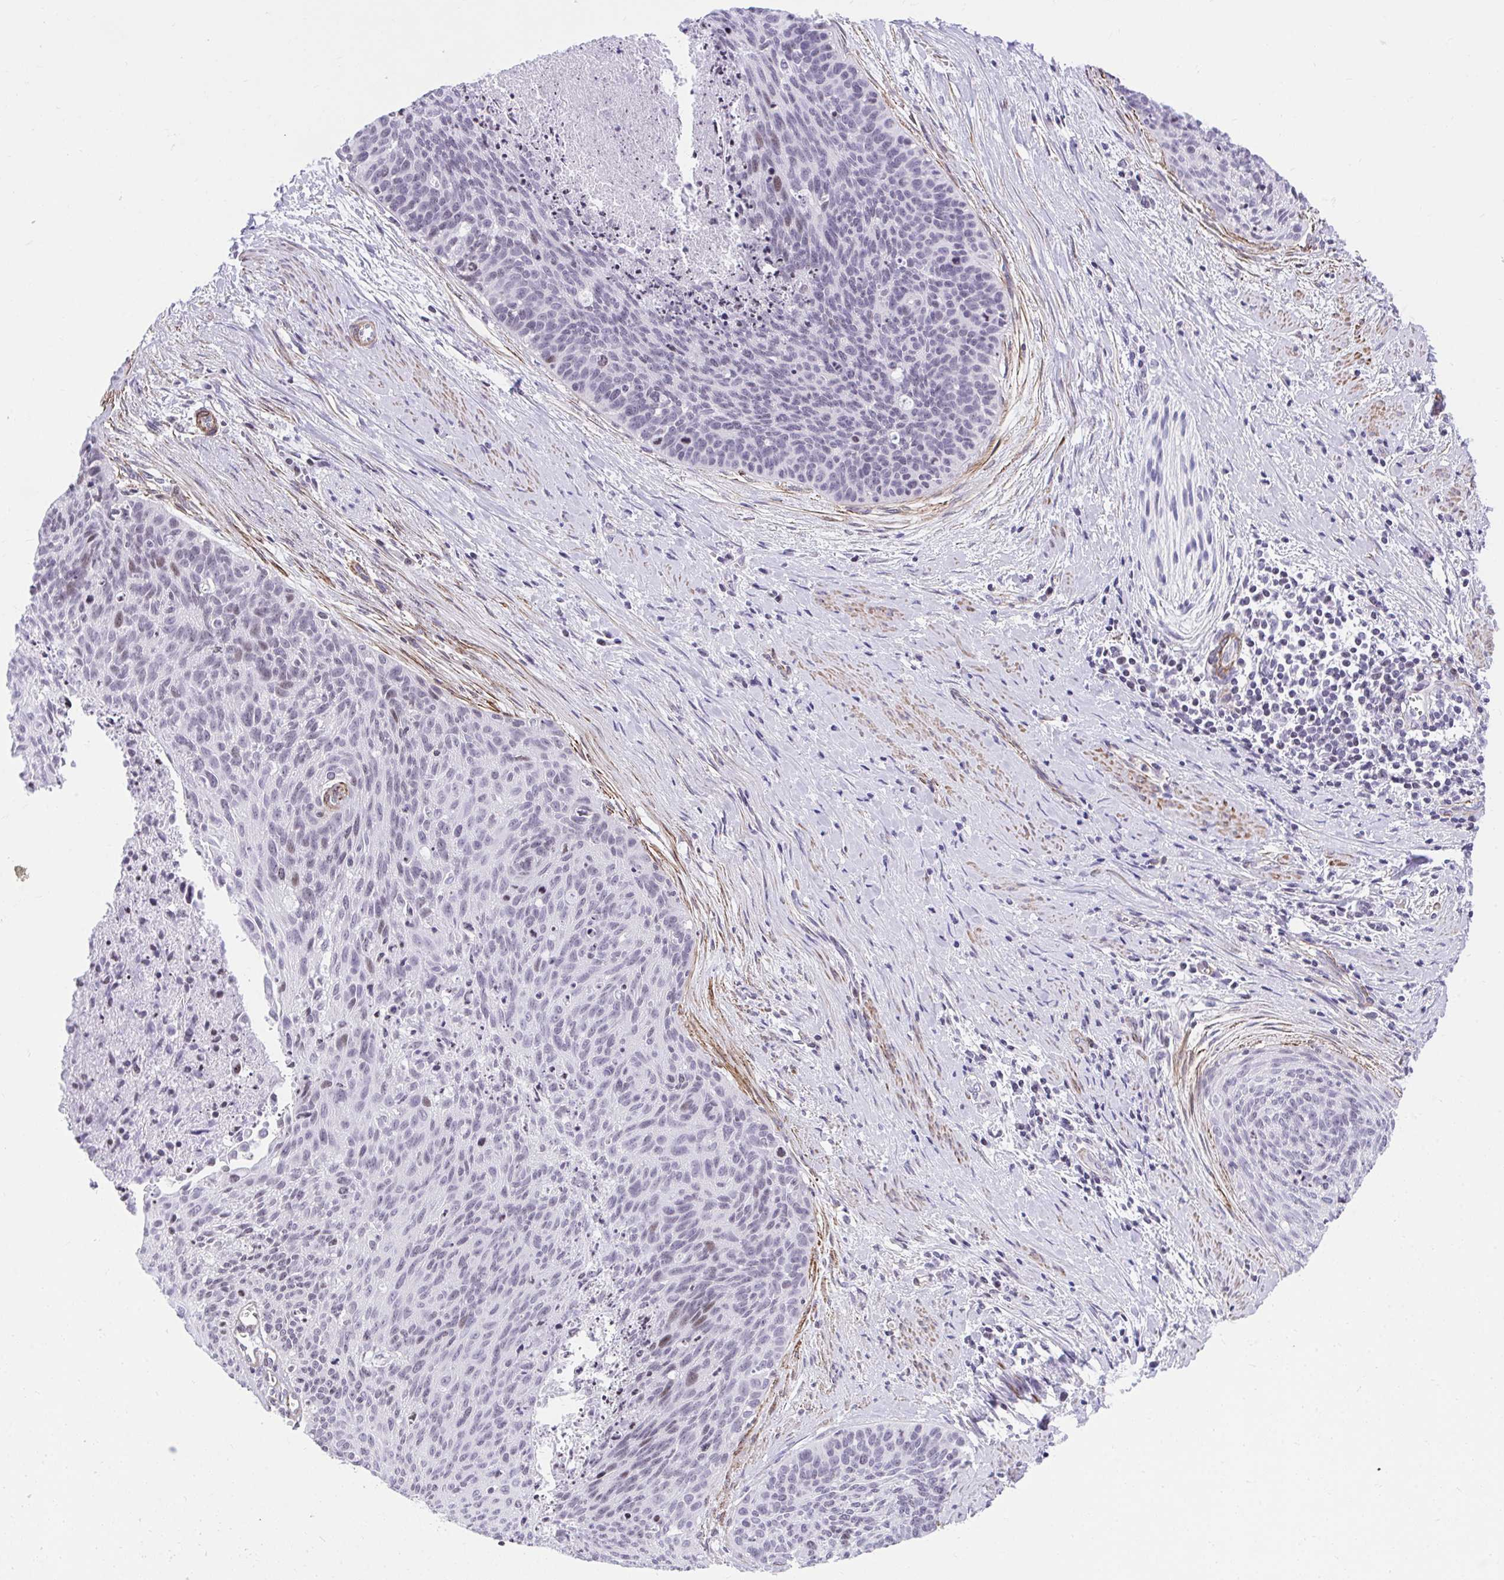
{"staining": {"intensity": "negative", "quantity": "none", "location": "none"}, "tissue": "cervical cancer", "cell_type": "Tumor cells", "image_type": "cancer", "snomed": [{"axis": "morphology", "description": "Squamous cell carcinoma, NOS"}, {"axis": "topography", "description": "Cervix"}], "caption": "The IHC histopathology image has no significant expression in tumor cells of cervical cancer (squamous cell carcinoma) tissue.", "gene": "KCNN4", "patient": {"sex": "female", "age": 55}}